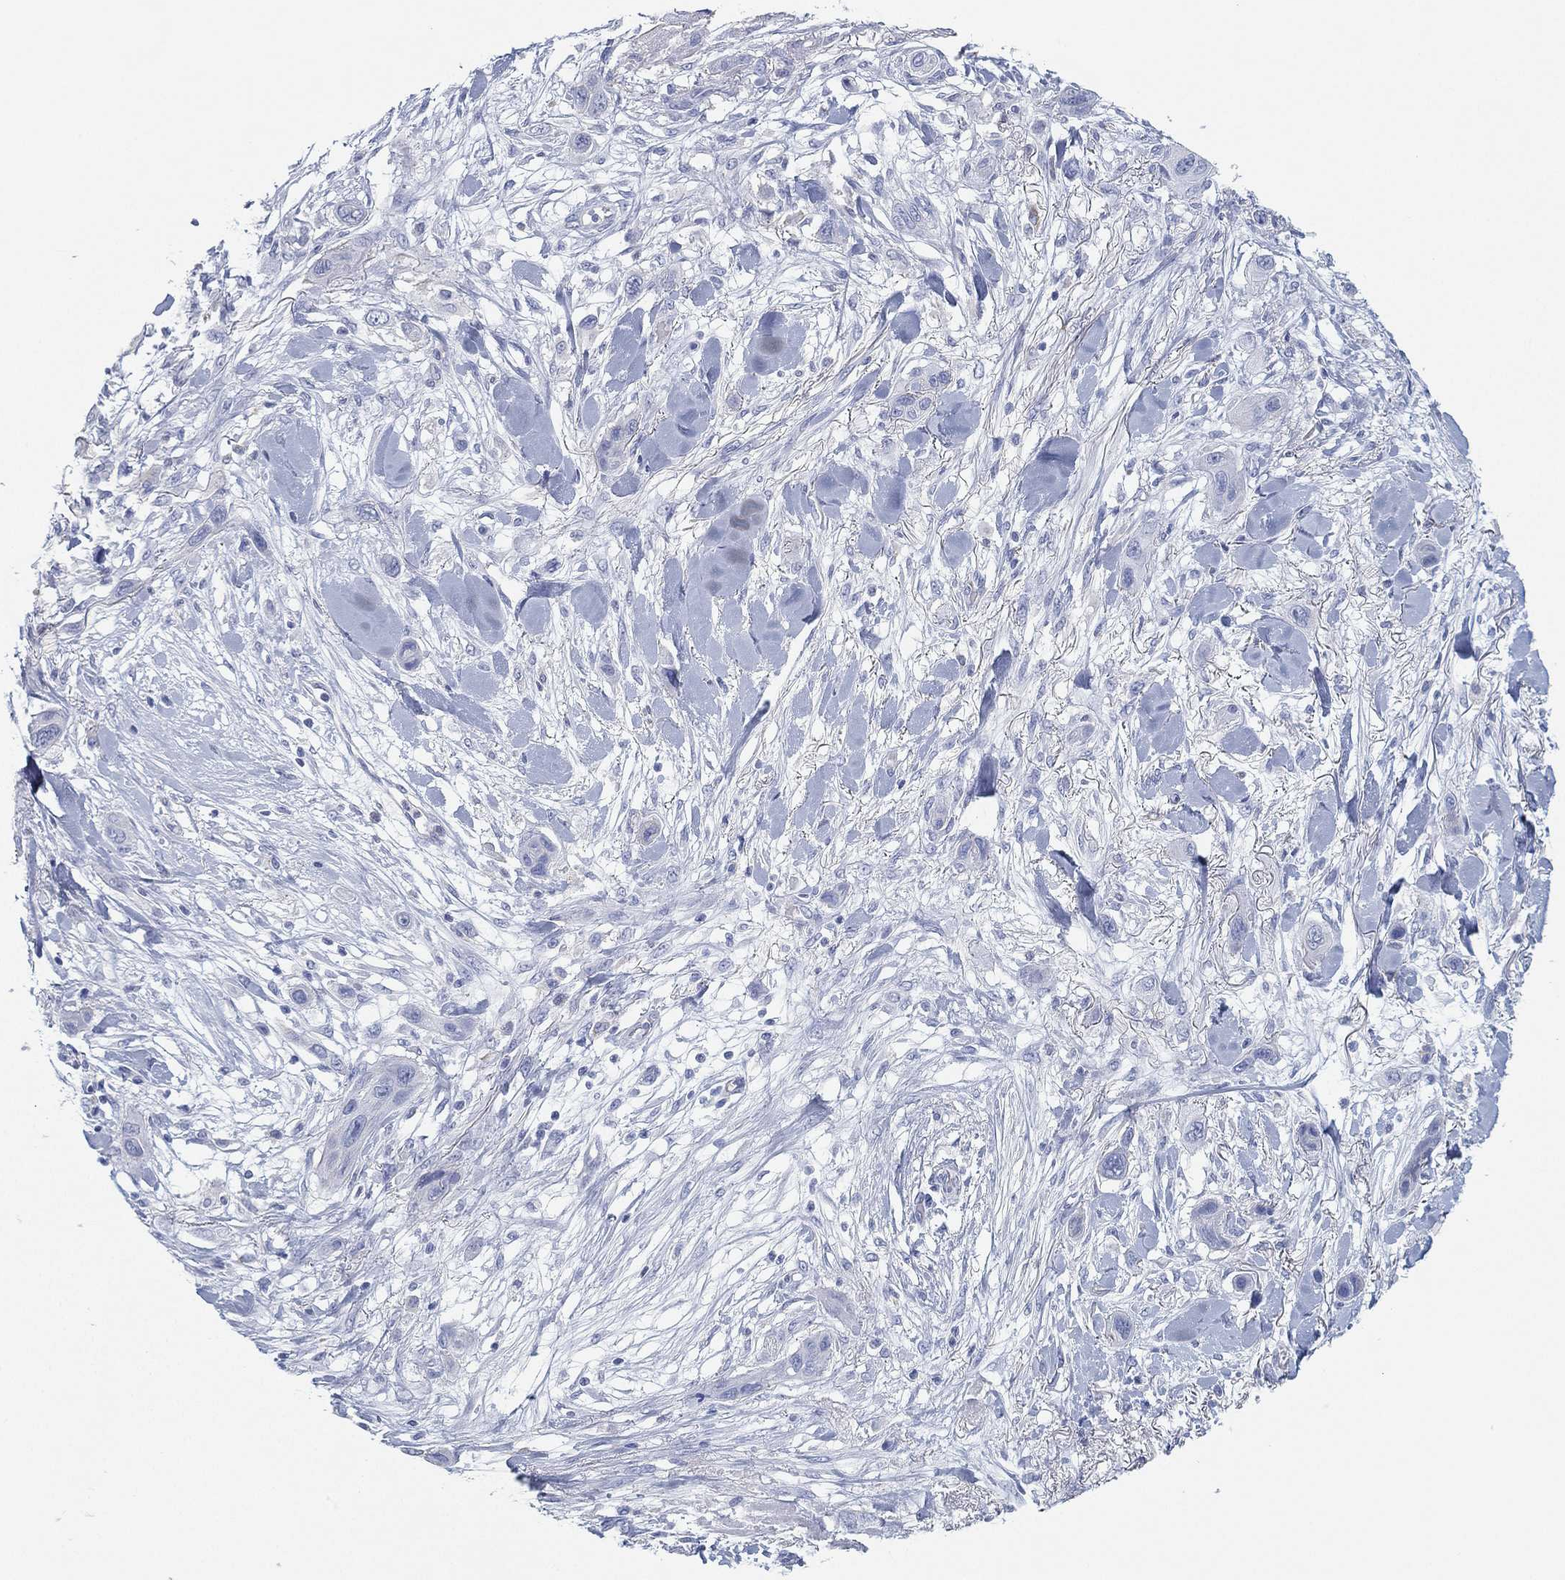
{"staining": {"intensity": "negative", "quantity": "none", "location": "none"}, "tissue": "skin cancer", "cell_type": "Tumor cells", "image_type": "cancer", "snomed": [{"axis": "morphology", "description": "Squamous cell carcinoma, NOS"}, {"axis": "topography", "description": "Skin"}], "caption": "Photomicrograph shows no significant protein positivity in tumor cells of squamous cell carcinoma (skin).", "gene": "GPR61", "patient": {"sex": "male", "age": 79}}